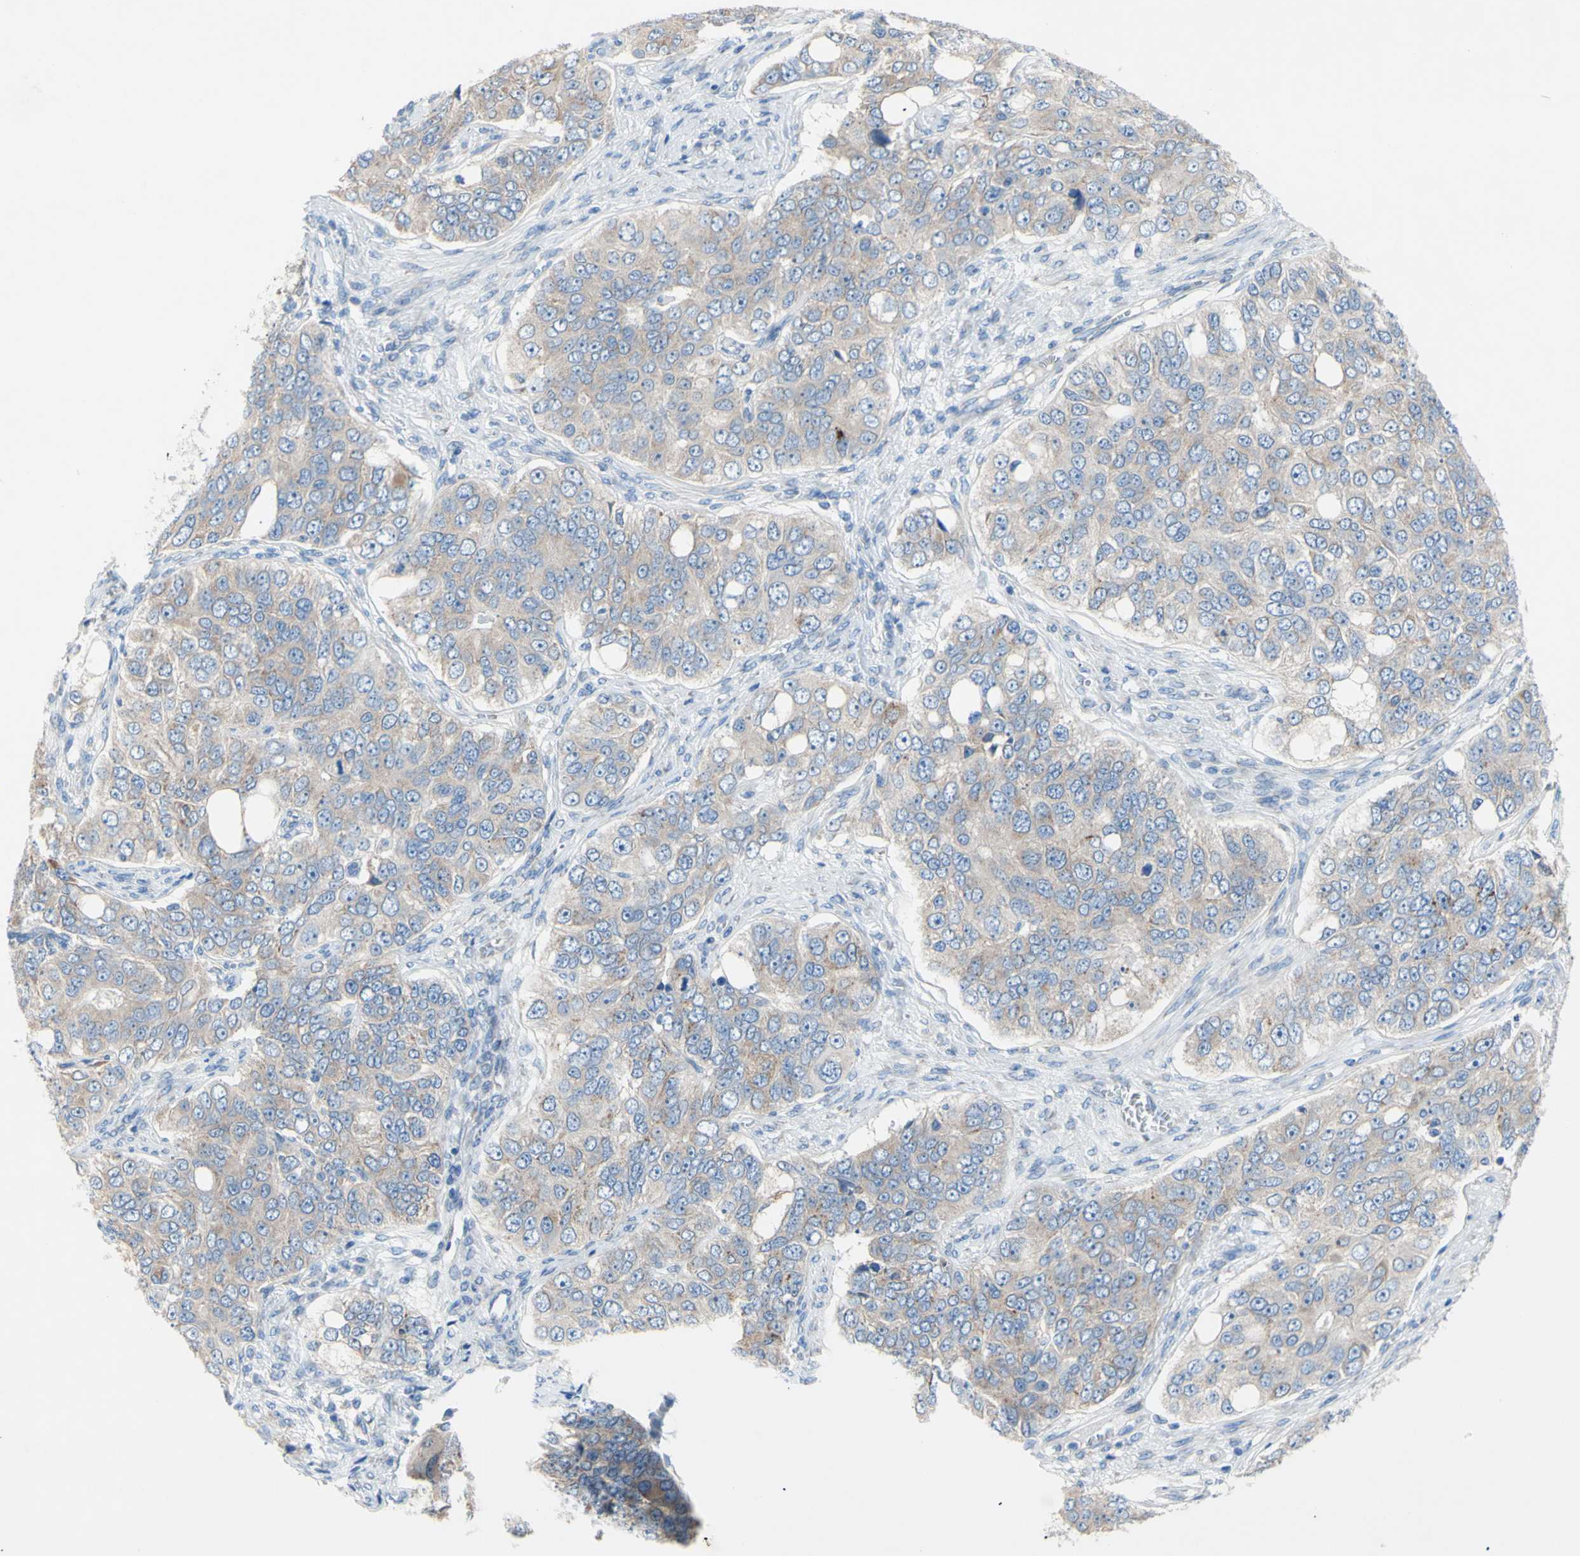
{"staining": {"intensity": "negative", "quantity": "none", "location": "none"}, "tissue": "ovarian cancer", "cell_type": "Tumor cells", "image_type": "cancer", "snomed": [{"axis": "morphology", "description": "Carcinoma, endometroid"}, {"axis": "topography", "description": "Ovary"}], "caption": "Tumor cells are negative for brown protein staining in endometroid carcinoma (ovarian).", "gene": "TMIGD2", "patient": {"sex": "female", "age": 51}}